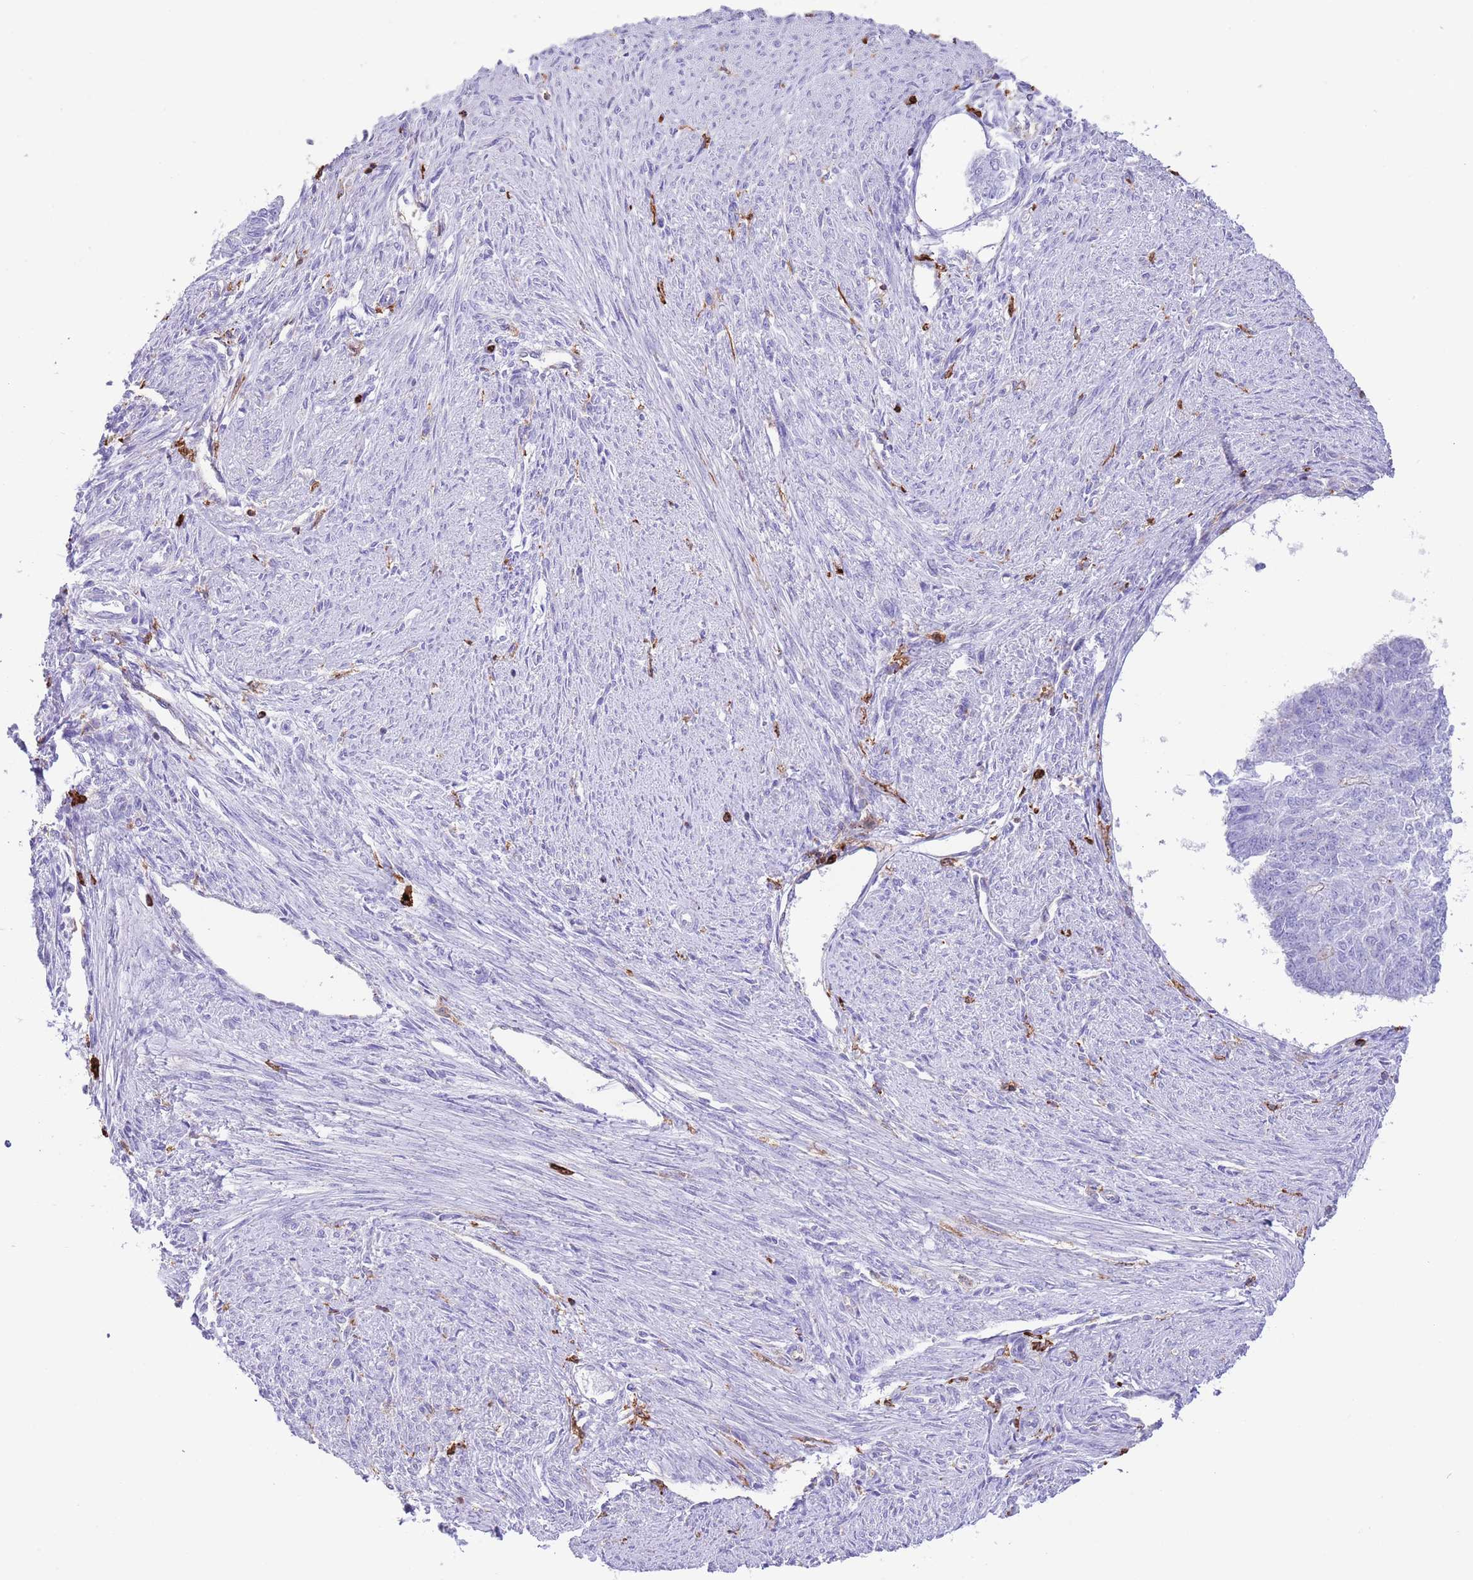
{"staining": {"intensity": "negative", "quantity": "none", "location": "none"}, "tissue": "endometrial cancer", "cell_type": "Tumor cells", "image_type": "cancer", "snomed": [{"axis": "morphology", "description": "Adenocarcinoma, NOS"}, {"axis": "topography", "description": "Endometrium"}], "caption": "There is no significant staining in tumor cells of endometrial adenocarcinoma.", "gene": "EFHD2", "patient": {"sex": "female", "age": 32}}